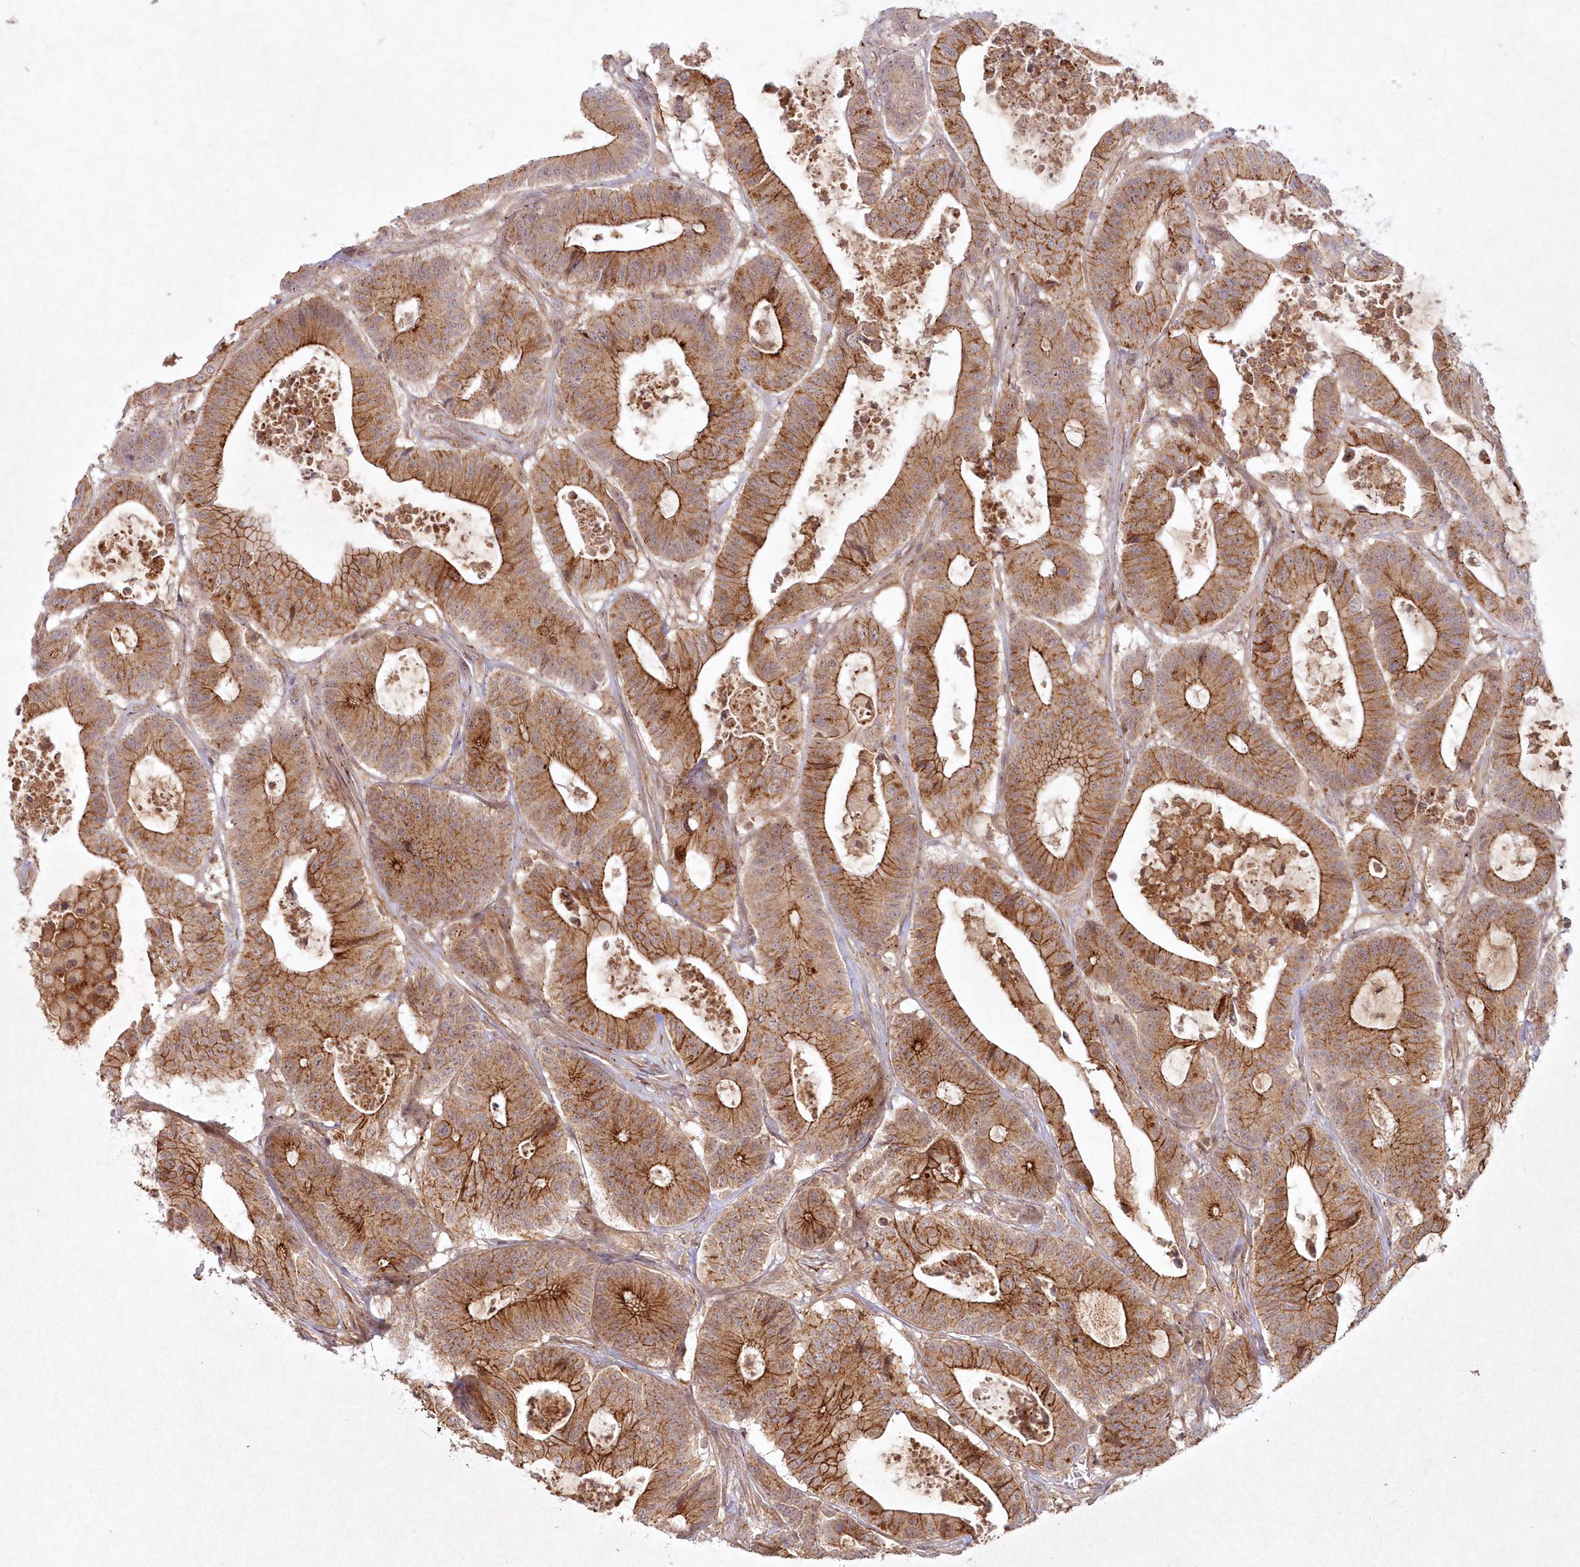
{"staining": {"intensity": "strong", "quantity": ">75%", "location": "cytoplasmic/membranous"}, "tissue": "colorectal cancer", "cell_type": "Tumor cells", "image_type": "cancer", "snomed": [{"axis": "morphology", "description": "Adenocarcinoma, NOS"}, {"axis": "topography", "description": "Colon"}], "caption": "An image of human colorectal cancer stained for a protein reveals strong cytoplasmic/membranous brown staining in tumor cells.", "gene": "TOGARAM2", "patient": {"sex": "female", "age": 84}}